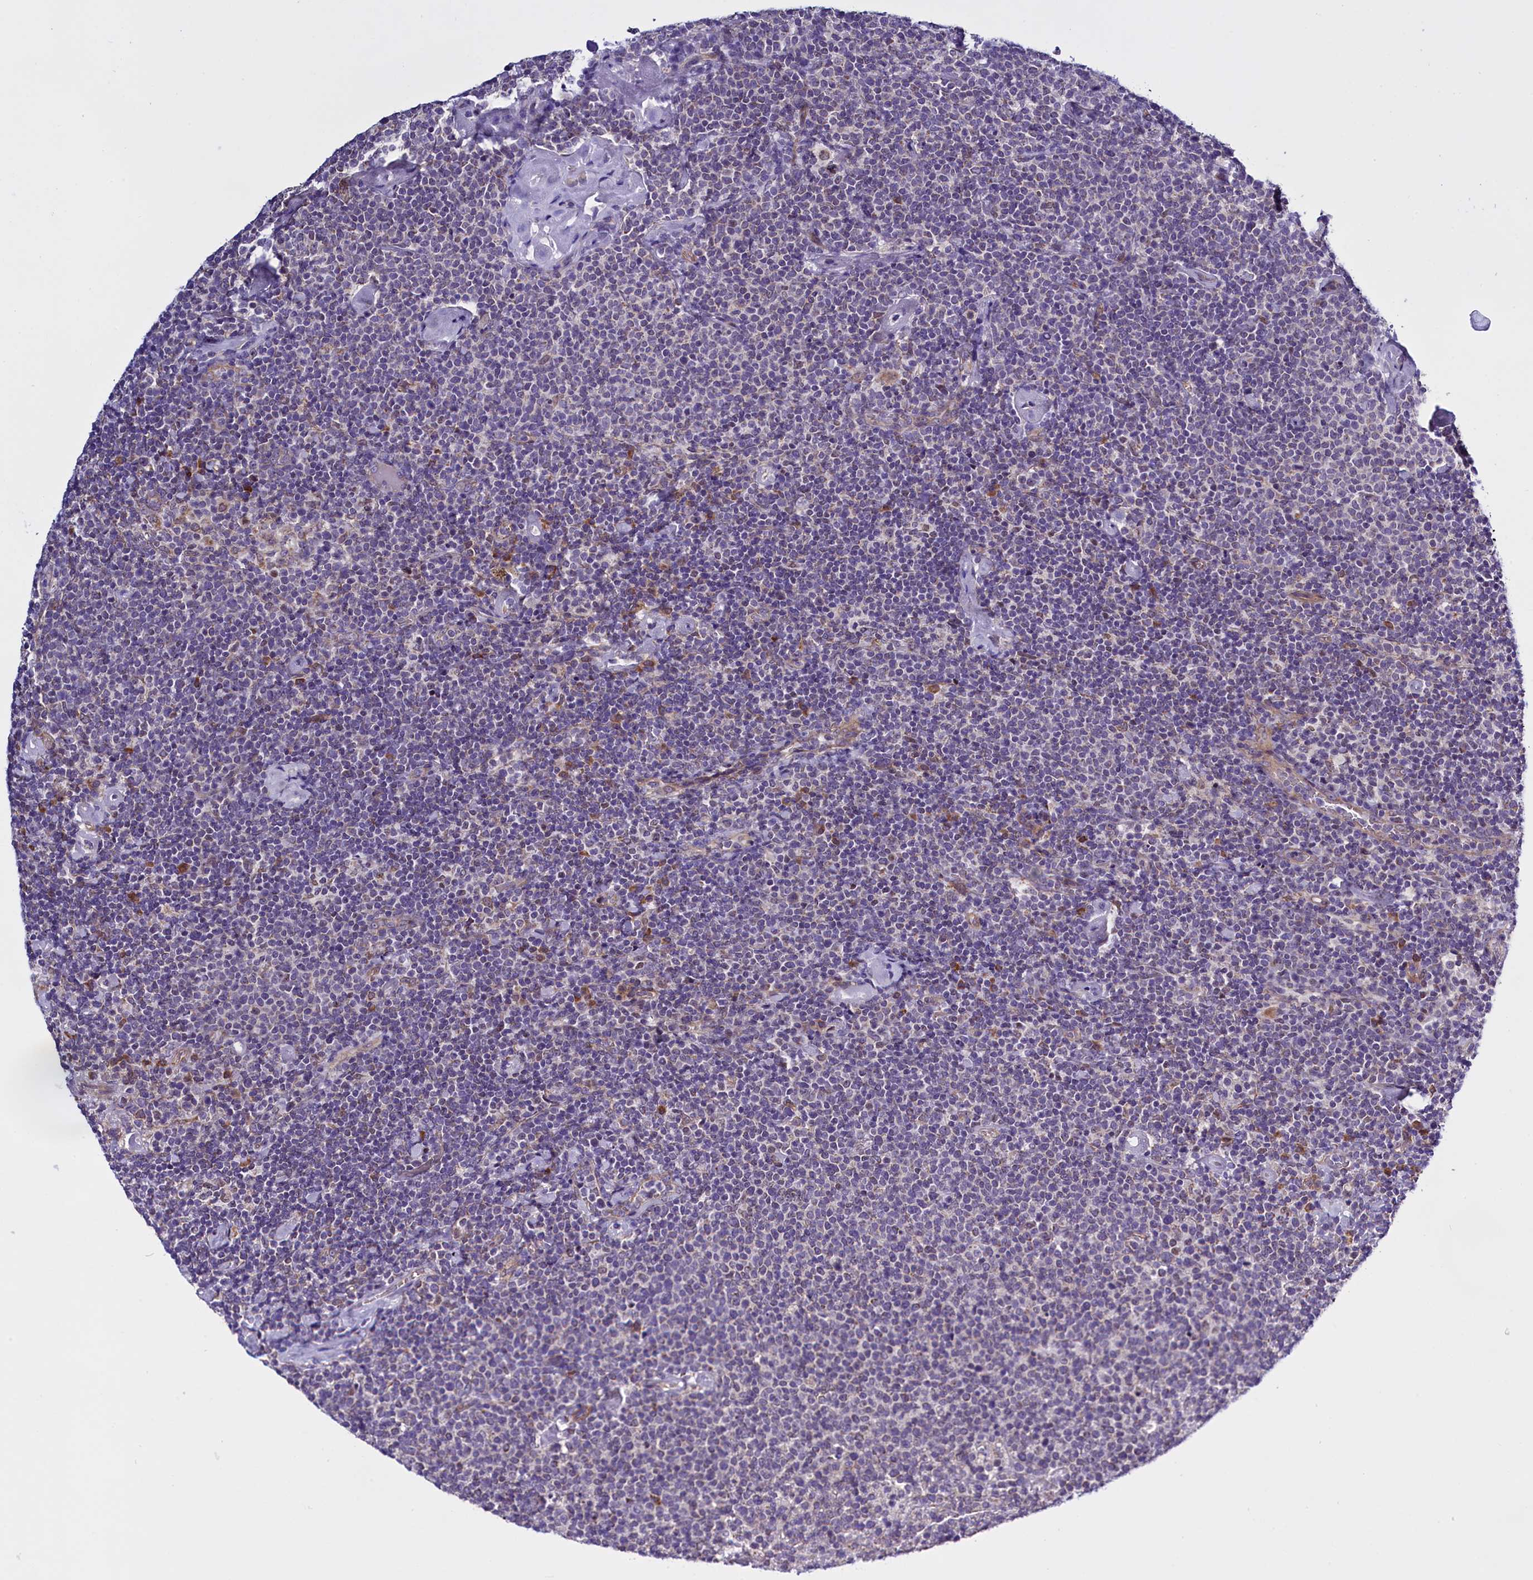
{"staining": {"intensity": "negative", "quantity": "none", "location": "none"}, "tissue": "lymphoma", "cell_type": "Tumor cells", "image_type": "cancer", "snomed": [{"axis": "morphology", "description": "Malignant lymphoma, non-Hodgkin's type, High grade"}, {"axis": "topography", "description": "Lymph node"}], "caption": "High magnification brightfield microscopy of lymphoma stained with DAB (brown) and counterstained with hematoxylin (blue): tumor cells show no significant expression.", "gene": "UACA", "patient": {"sex": "male", "age": 61}}